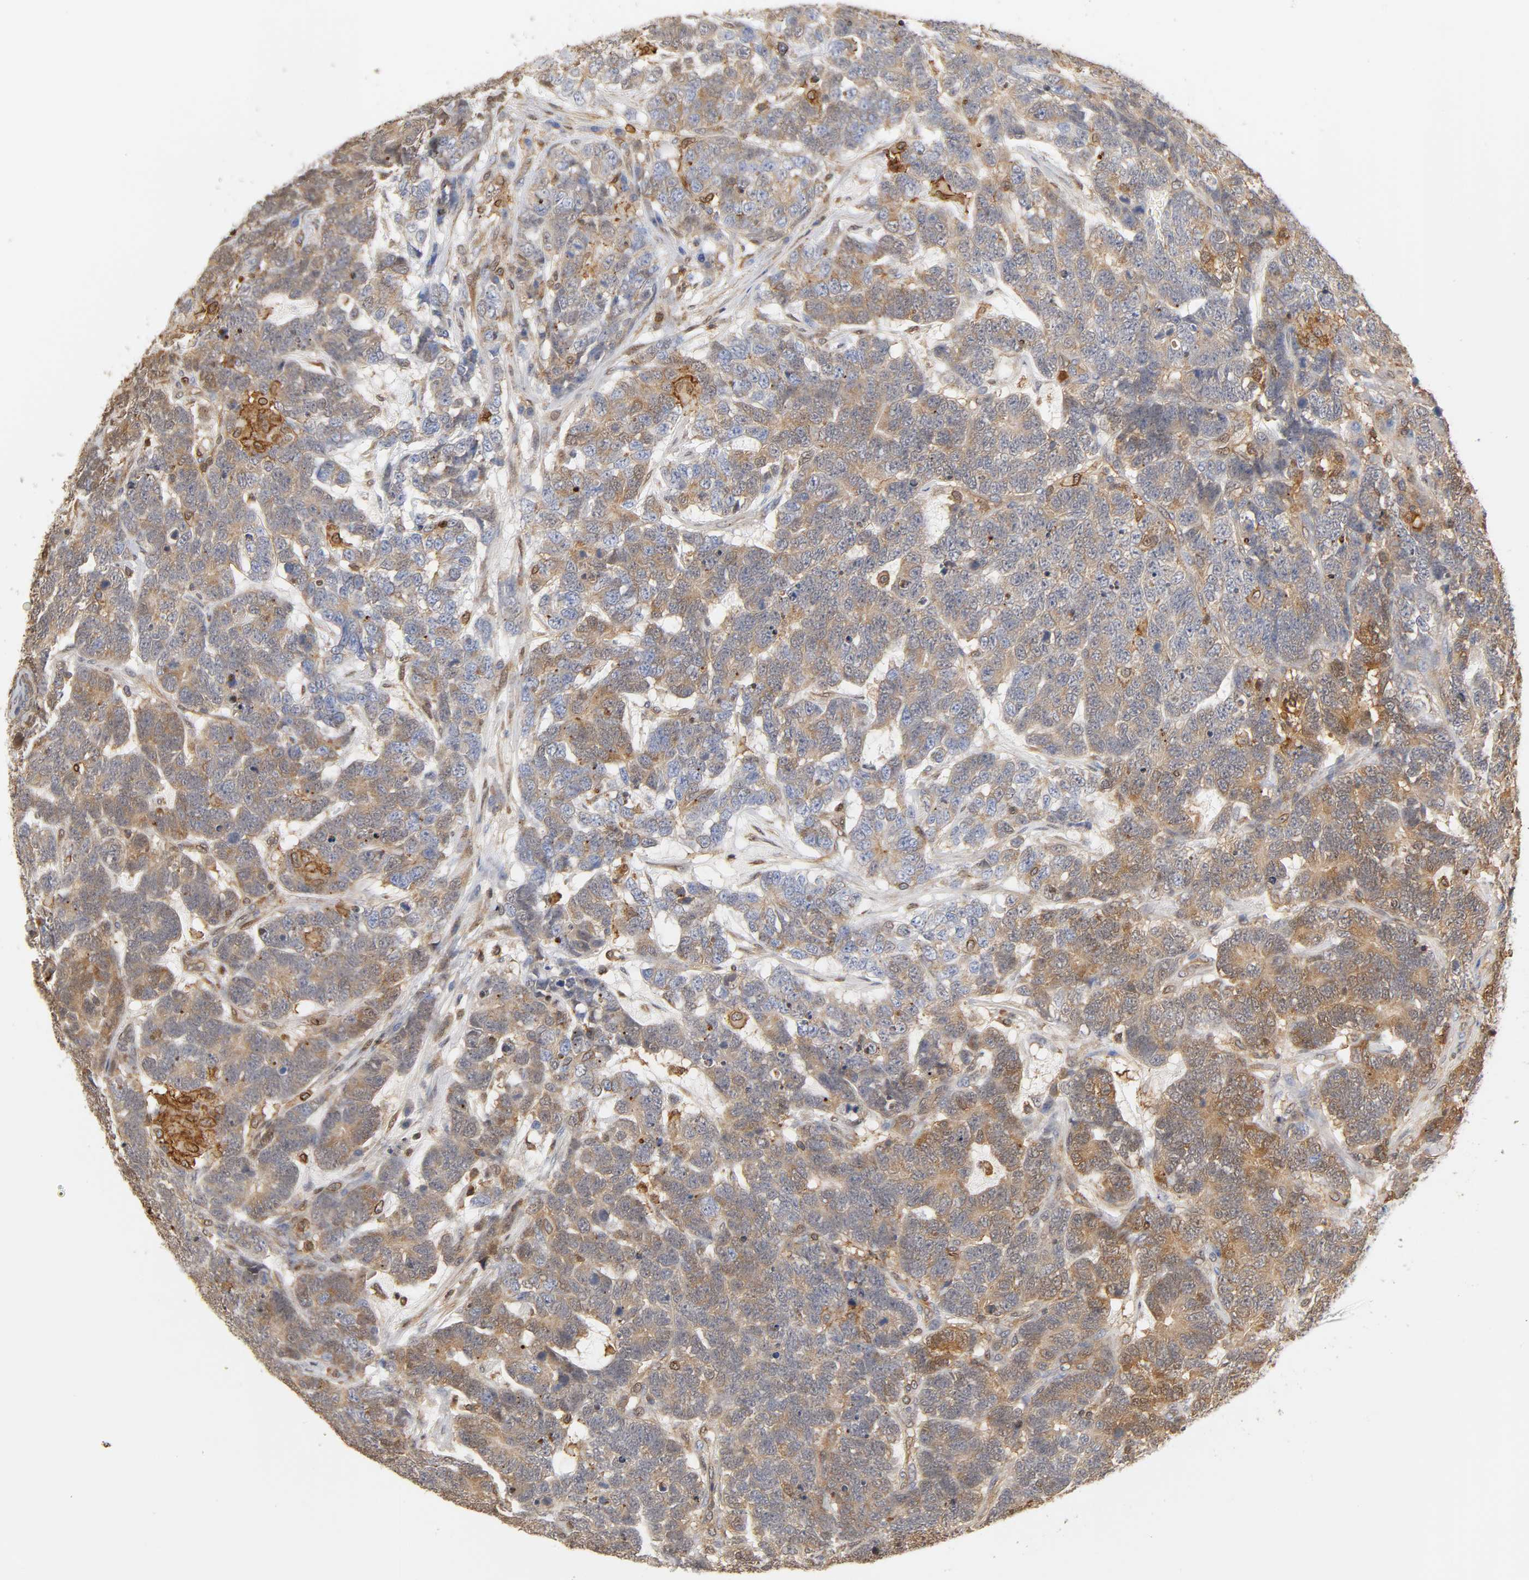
{"staining": {"intensity": "moderate", "quantity": ">75%", "location": "cytoplasmic/membranous"}, "tissue": "testis cancer", "cell_type": "Tumor cells", "image_type": "cancer", "snomed": [{"axis": "morphology", "description": "Carcinoma, Embryonal, NOS"}, {"axis": "topography", "description": "Testis"}], "caption": "A high-resolution photomicrograph shows immunohistochemistry staining of testis embryonal carcinoma, which demonstrates moderate cytoplasmic/membranous expression in approximately >75% of tumor cells.", "gene": "ANXA11", "patient": {"sex": "male", "age": 26}}